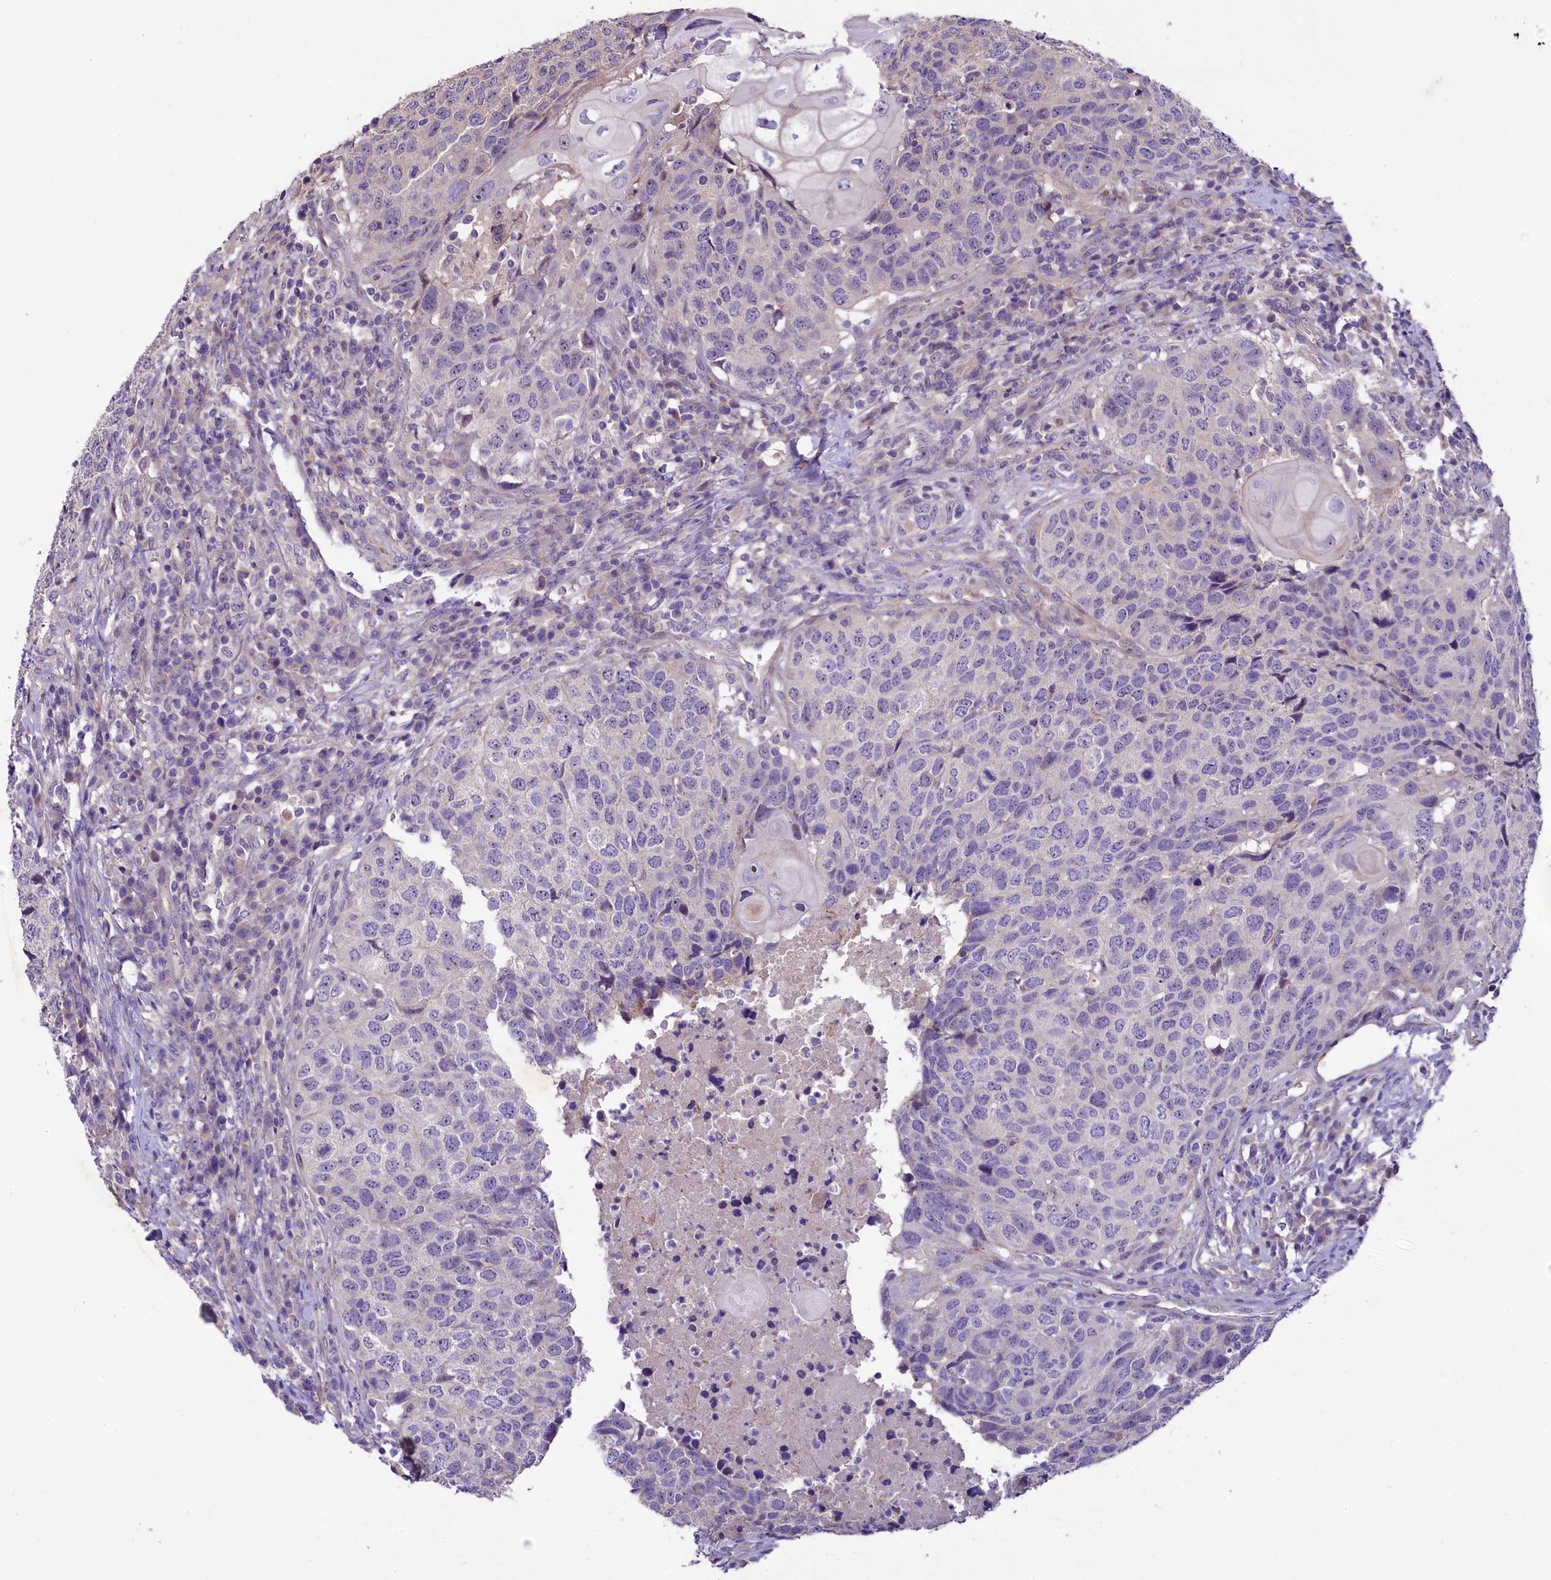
{"staining": {"intensity": "negative", "quantity": "none", "location": "none"}, "tissue": "head and neck cancer", "cell_type": "Tumor cells", "image_type": "cancer", "snomed": [{"axis": "morphology", "description": "Squamous cell carcinoma, NOS"}, {"axis": "topography", "description": "Head-Neck"}], "caption": "There is no significant staining in tumor cells of head and neck cancer (squamous cell carcinoma).", "gene": "UBXN6", "patient": {"sex": "male", "age": 66}}